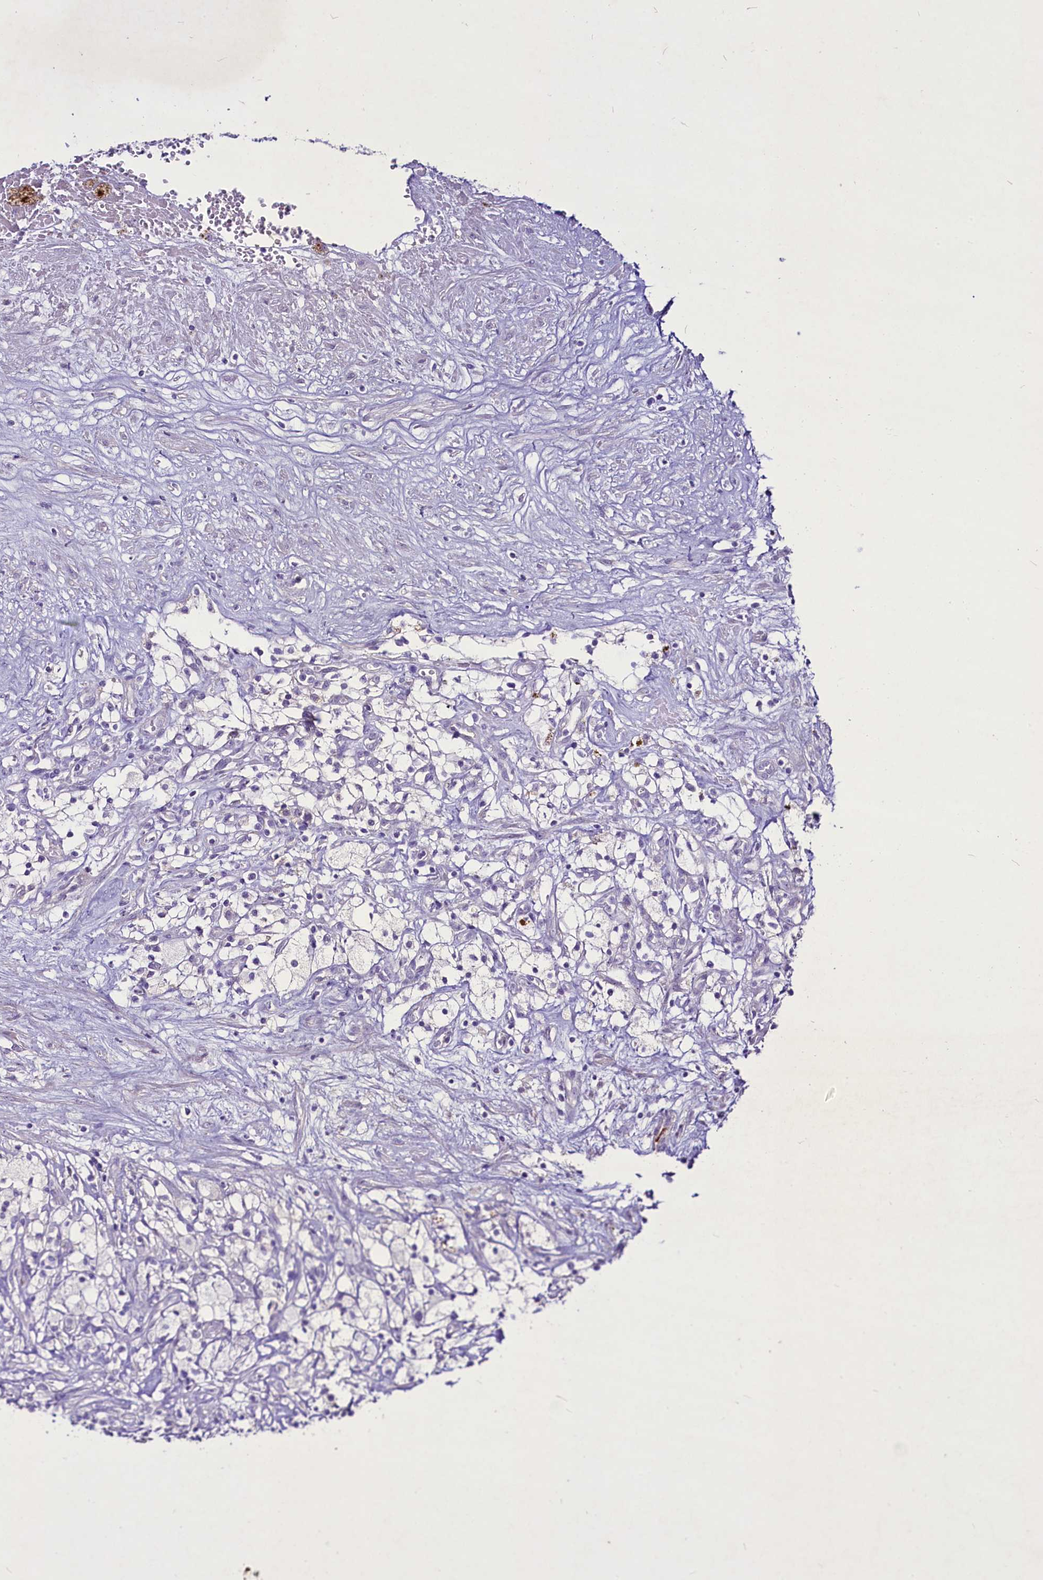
{"staining": {"intensity": "negative", "quantity": "none", "location": "none"}, "tissue": "renal cancer", "cell_type": "Tumor cells", "image_type": "cancer", "snomed": [{"axis": "morphology", "description": "Adenocarcinoma, NOS"}, {"axis": "topography", "description": "Kidney"}], "caption": "Immunohistochemistry image of human renal cancer stained for a protein (brown), which displays no positivity in tumor cells.", "gene": "FAM209B", "patient": {"sex": "male", "age": 59}}